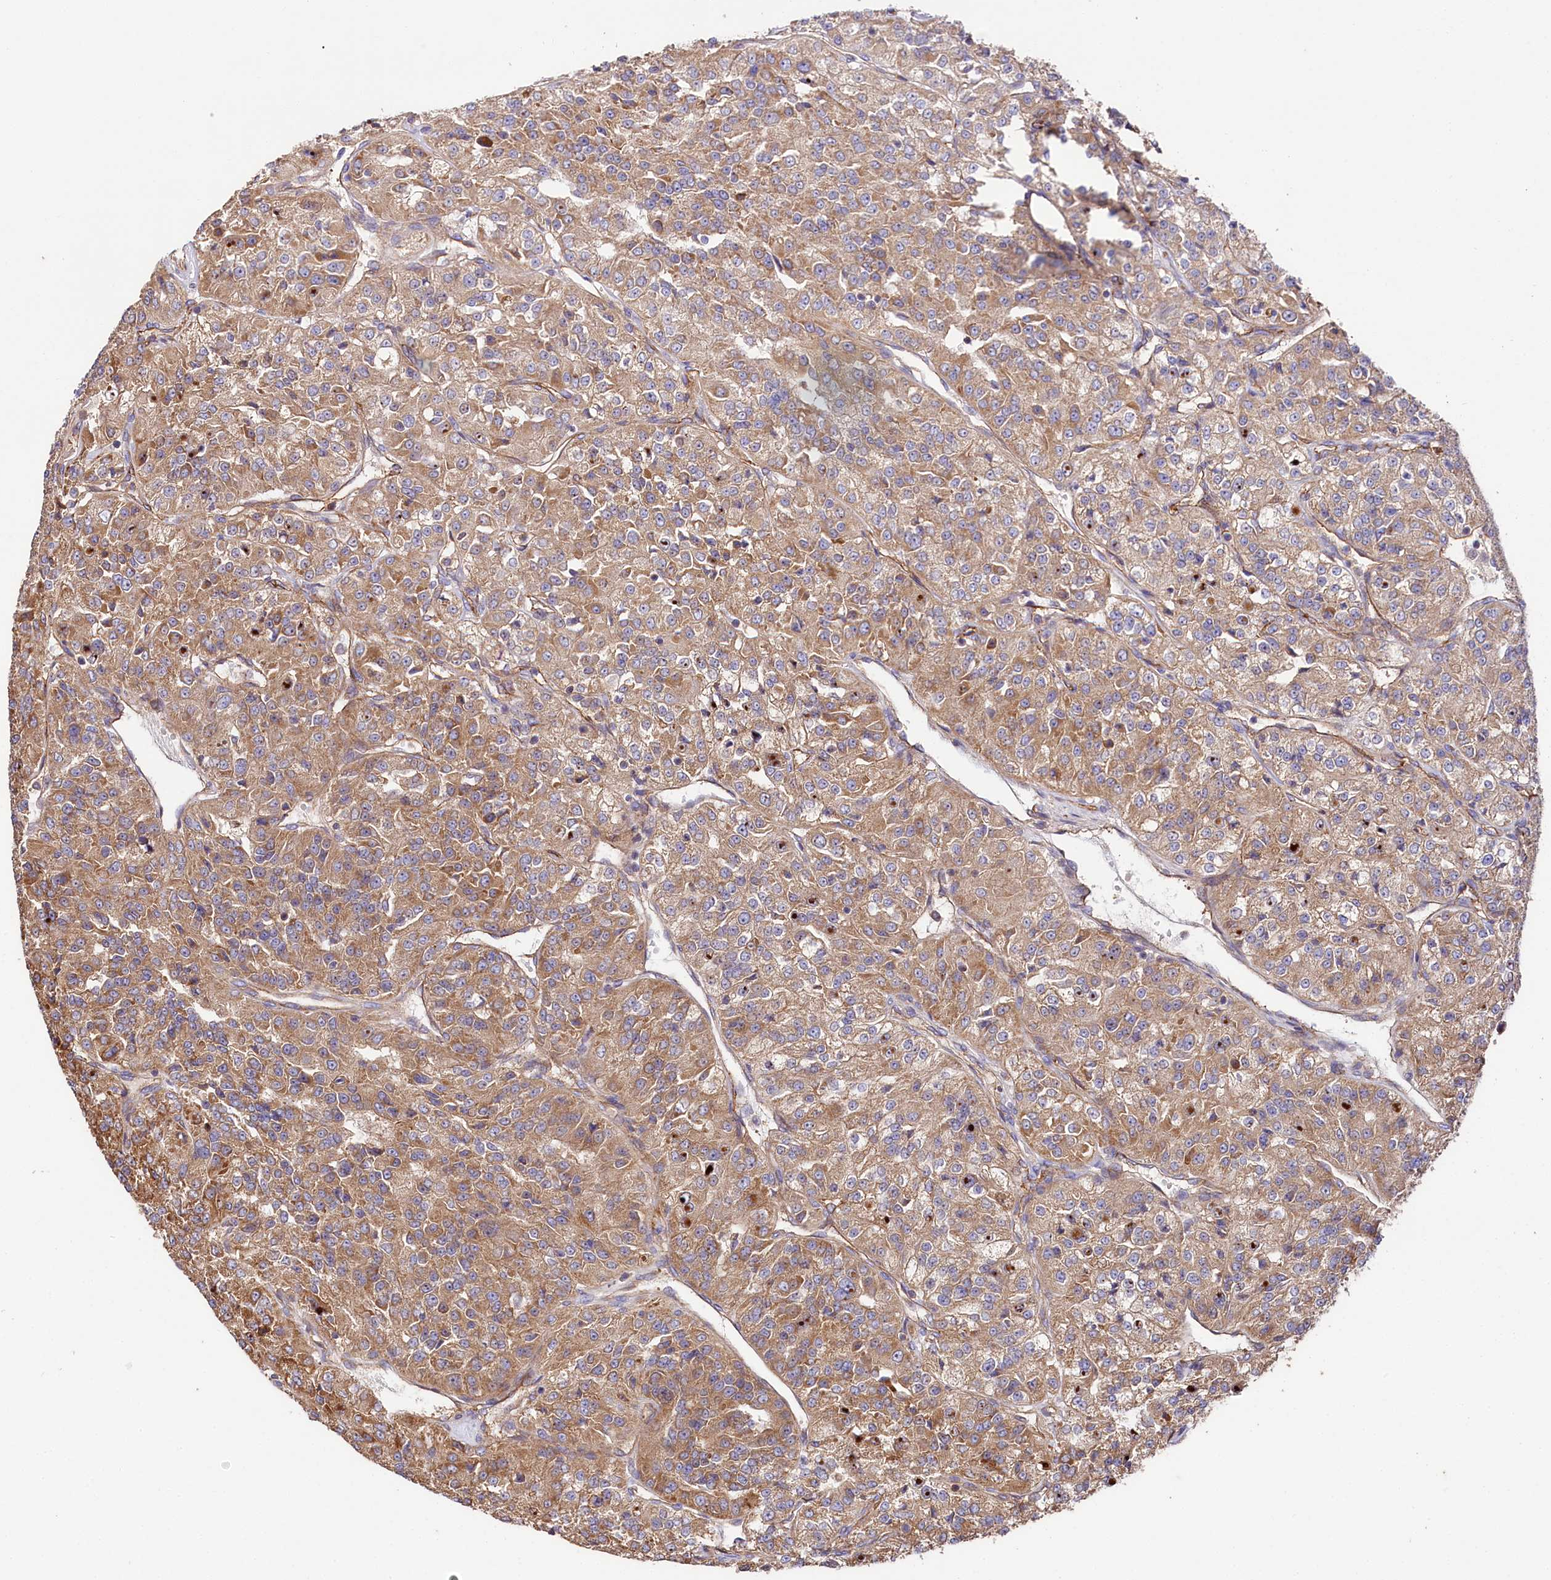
{"staining": {"intensity": "moderate", "quantity": ">75%", "location": "cytoplasmic/membranous"}, "tissue": "renal cancer", "cell_type": "Tumor cells", "image_type": "cancer", "snomed": [{"axis": "morphology", "description": "Adenocarcinoma, NOS"}, {"axis": "topography", "description": "Kidney"}], "caption": "Renal adenocarcinoma stained with a protein marker exhibits moderate staining in tumor cells.", "gene": "CEP295", "patient": {"sex": "female", "age": 63}}